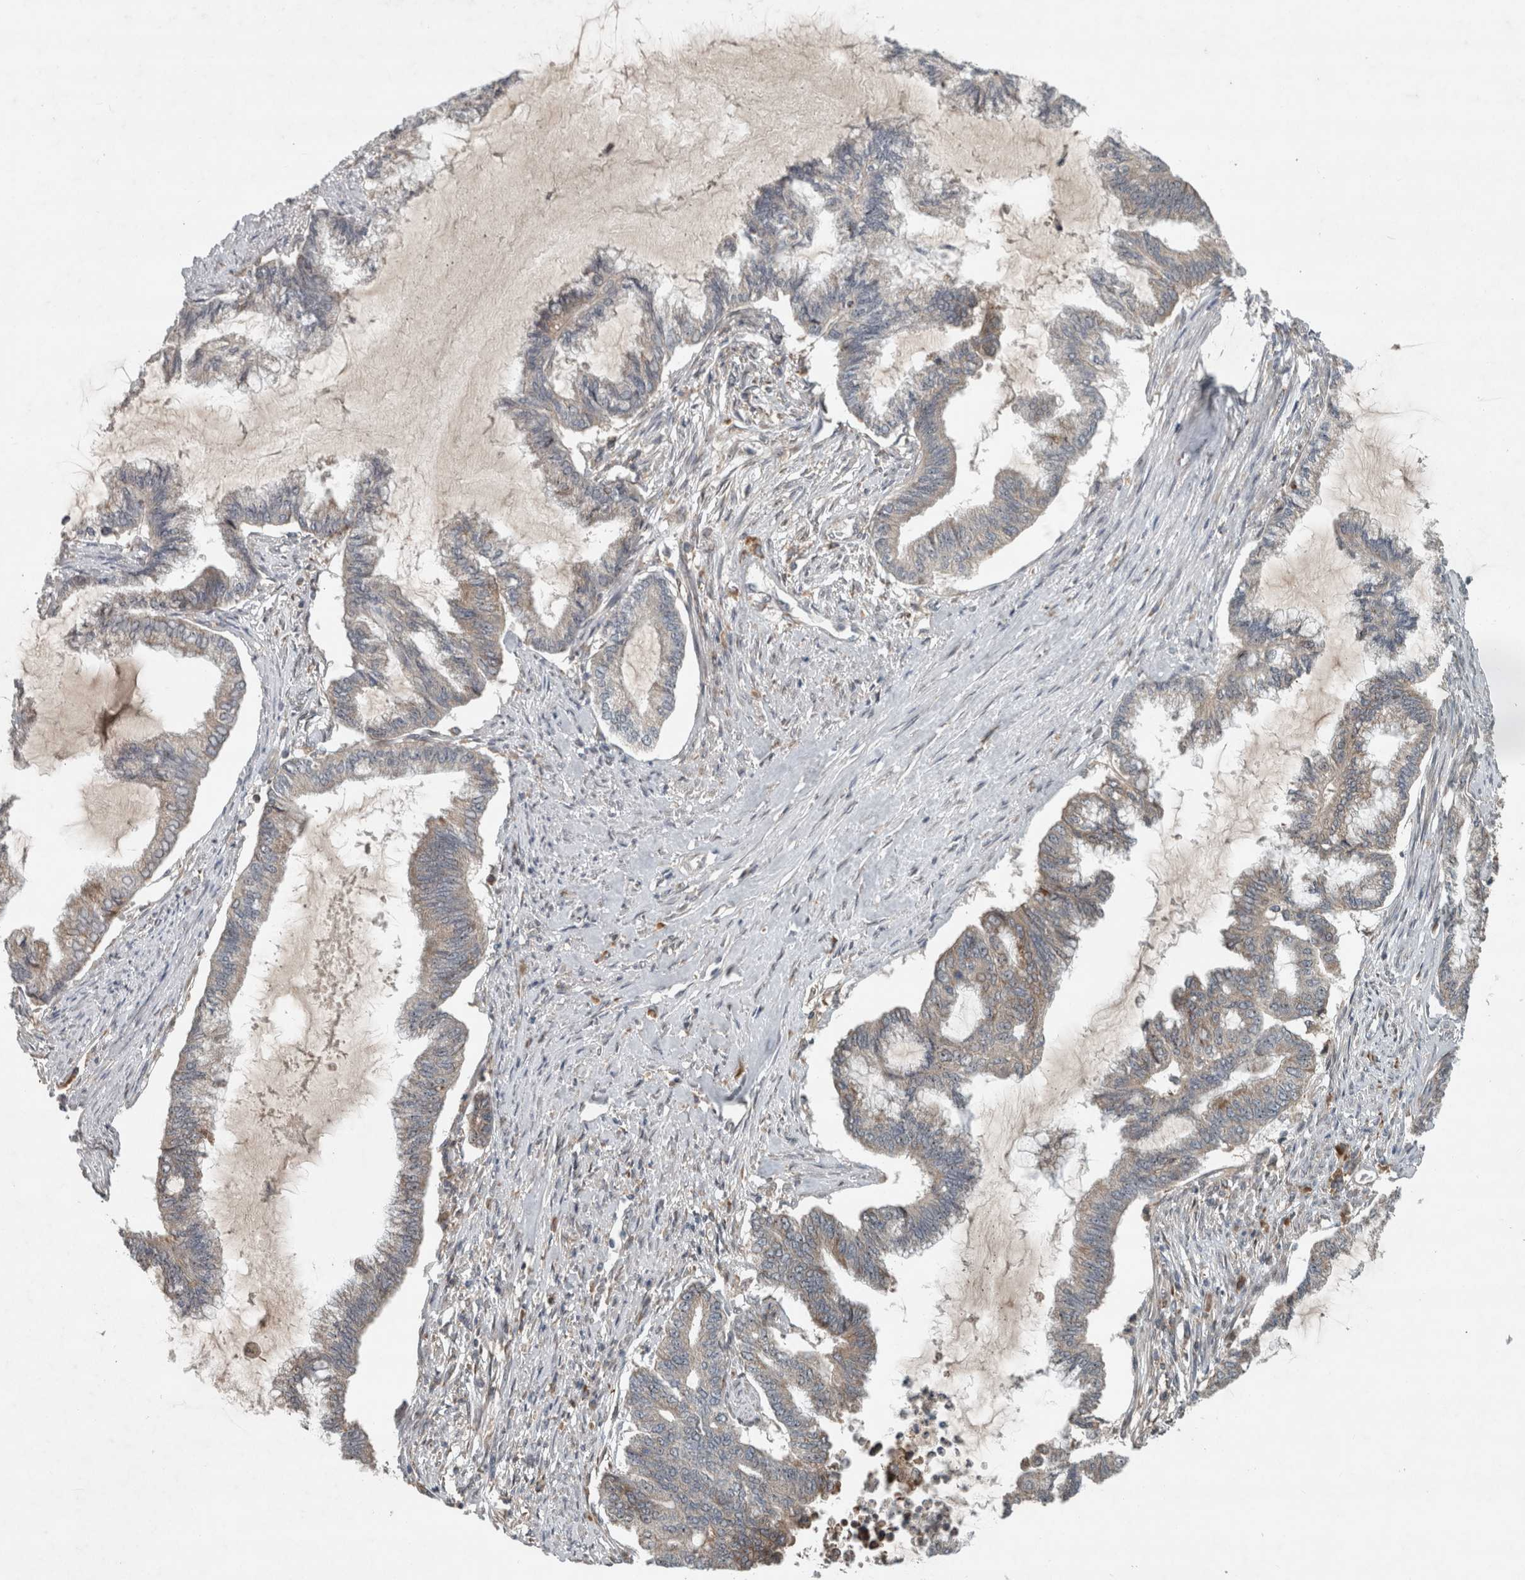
{"staining": {"intensity": "weak", "quantity": "25%-75%", "location": "cytoplasmic/membranous"}, "tissue": "endometrial cancer", "cell_type": "Tumor cells", "image_type": "cancer", "snomed": [{"axis": "morphology", "description": "Adenocarcinoma, NOS"}, {"axis": "topography", "description": "Endometrium"}], "caption": "This micrograph displays endometrial cancer (adenocarcinoma) stained with immunohistochemistry to label a protein in brown. The cytoplasmic/membranous of tumor cells show weak positivity for the protein. Nuclei are counter-stained blue.", "gene": "GPR137B", "patient": {"sex": "female", "age": 86}}